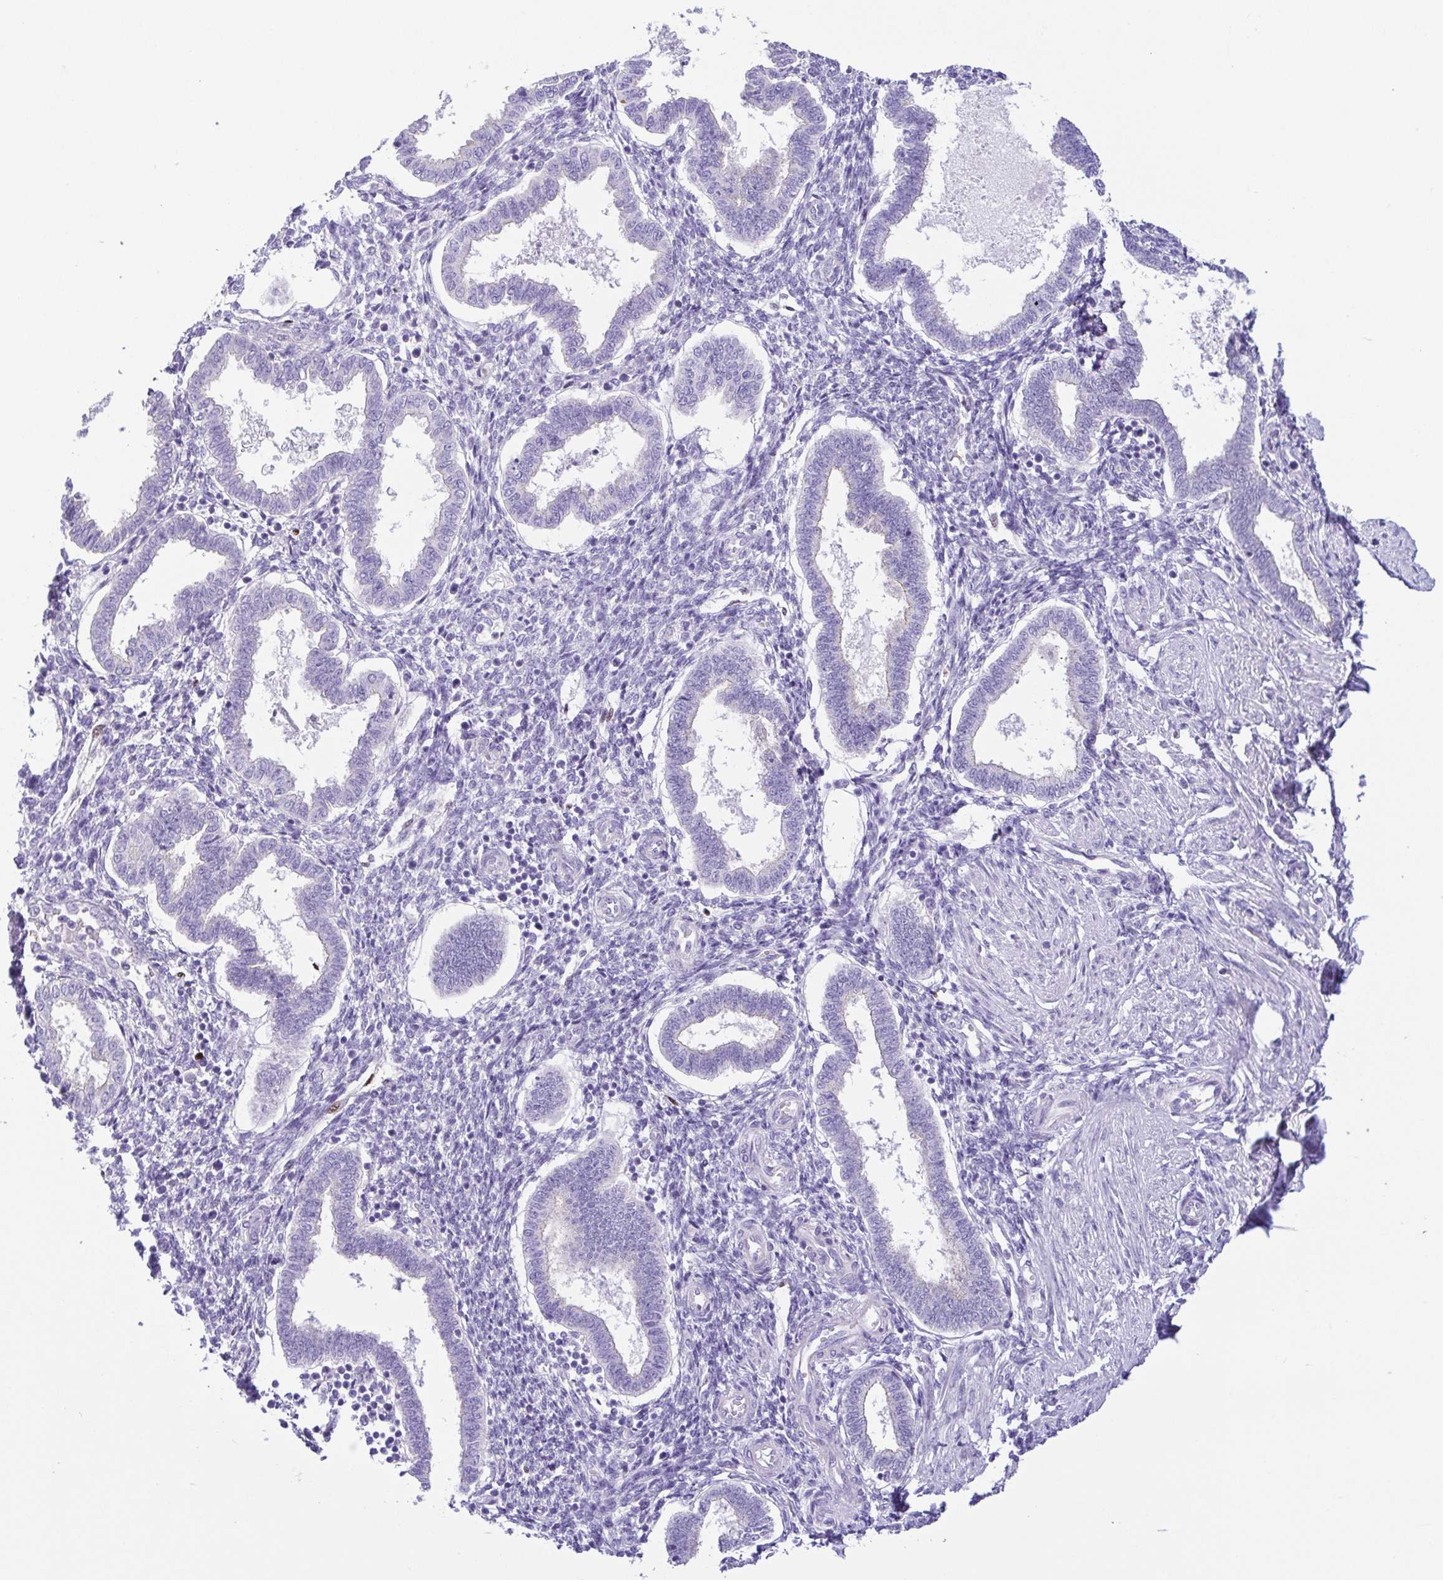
{"staining": {"intensity": "negative", "quantity": "none", "location": "none"}, "tissue": "endometrium", "cell_type": "Cells in endometrial stroma", "image_type": "normal", "snomed": [{"axis": "morphology", "description": "Normal tissue, NOS"}, {"axis": "topography", "description": "Endometrium"}], "caption": "High magnification brightfield microscopy of benign endometrium stained with DAB (brown) and counterstained with hematoxylin (blue): cells in endometrial stroma show no significant staining.", "gene": "EPB42", "patient": {"sex": "female", "age": 24}}